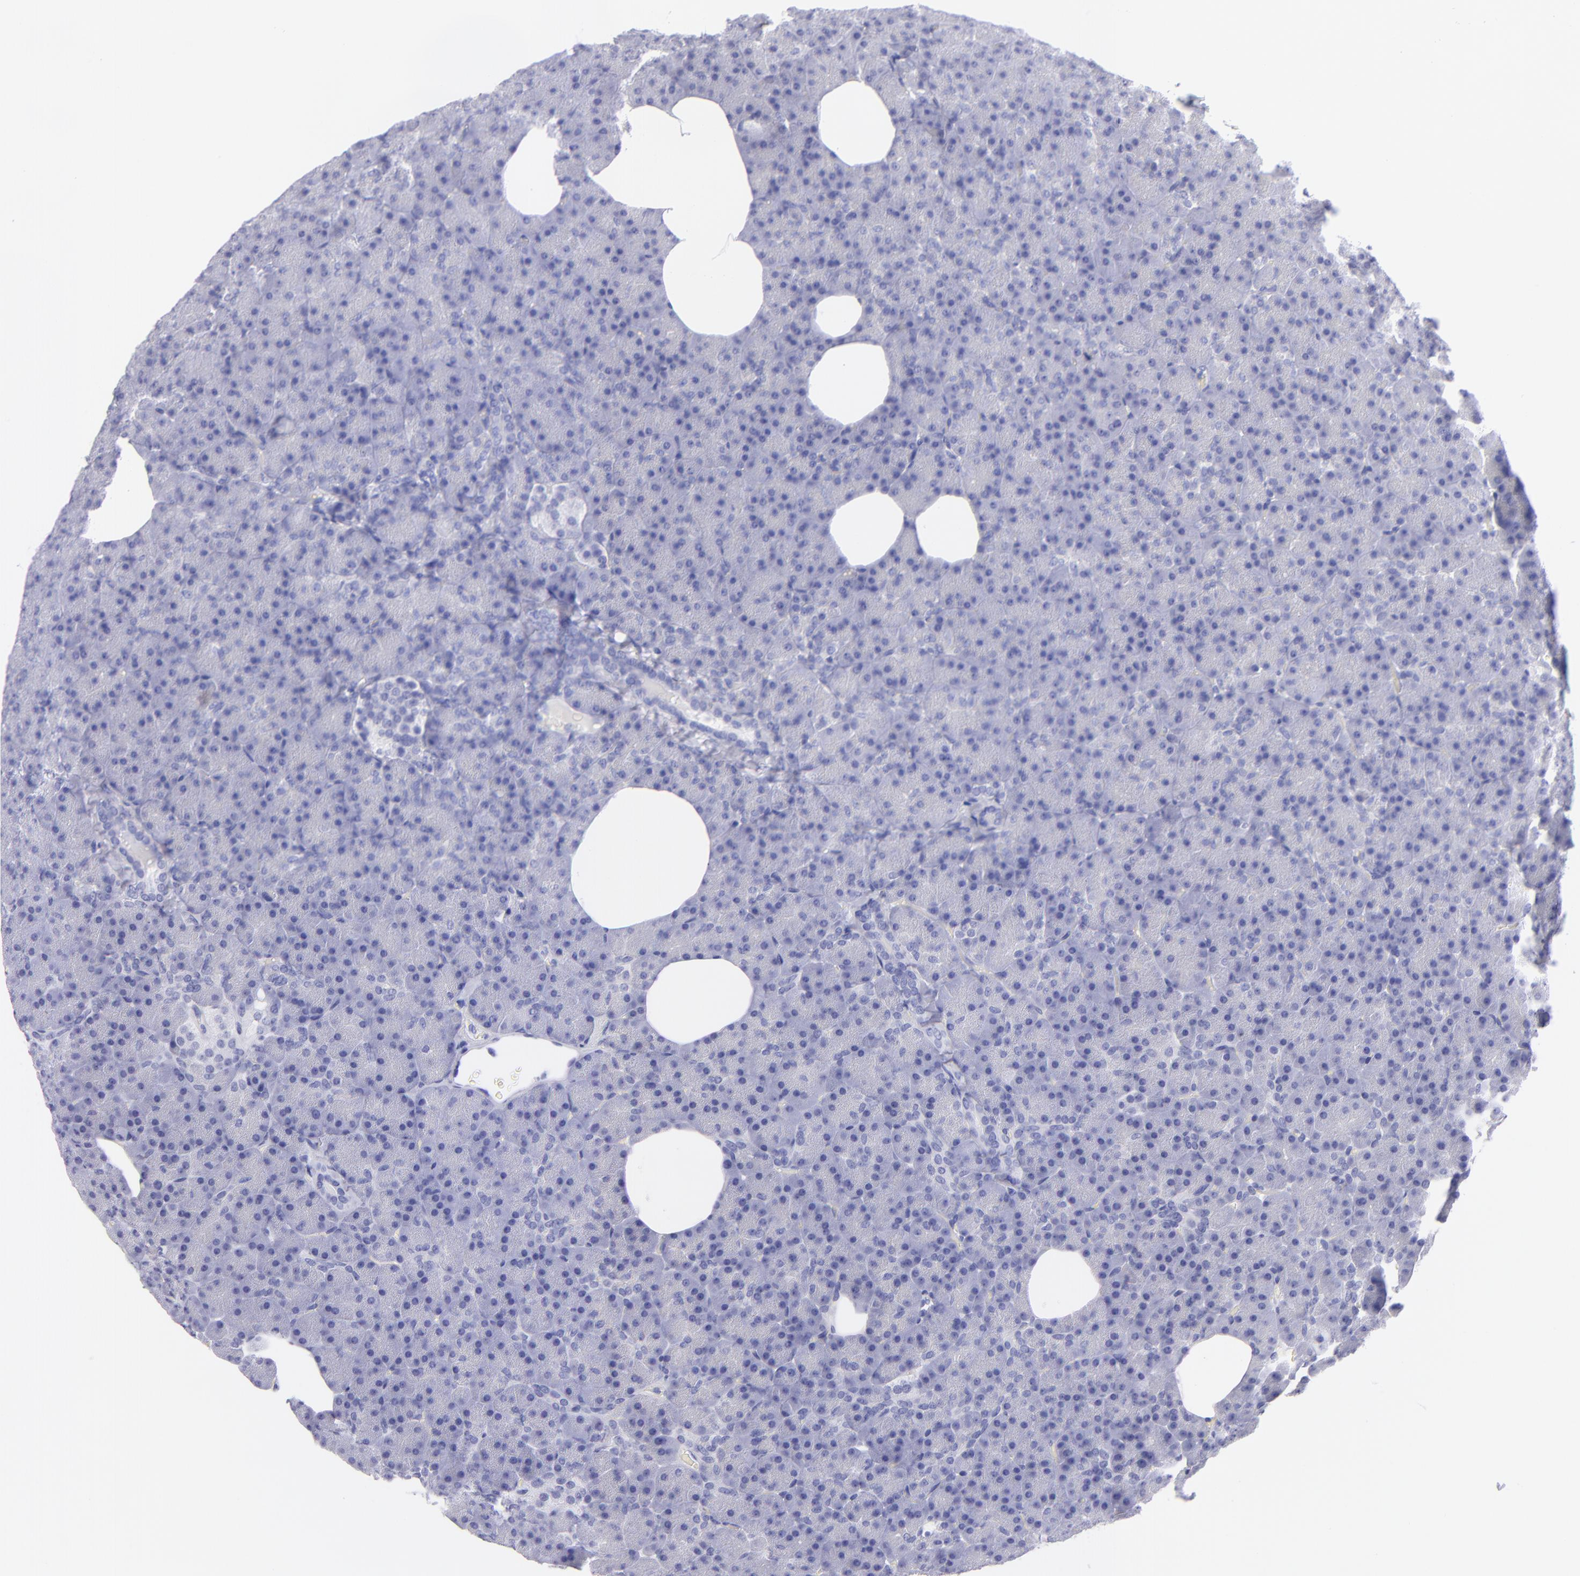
{"staining": {"intensity": "negative", "quantity": "none", "location": "none"}, "tissue": "pancreas", "cell_type": "Exocrine glandular cells", "image_type": "normal", "snomed": [{"axis": "morphology", "description": "Normal tissue, NOS"}, {"axis": "topography", "description": "Pancreas"}], "caption": "Protein analysis of unremarkable pancreas reveals no significant positivity in exocrine glandular cells.", "gene": "CNP", "patient": {"sex": "female", "age": 35}}